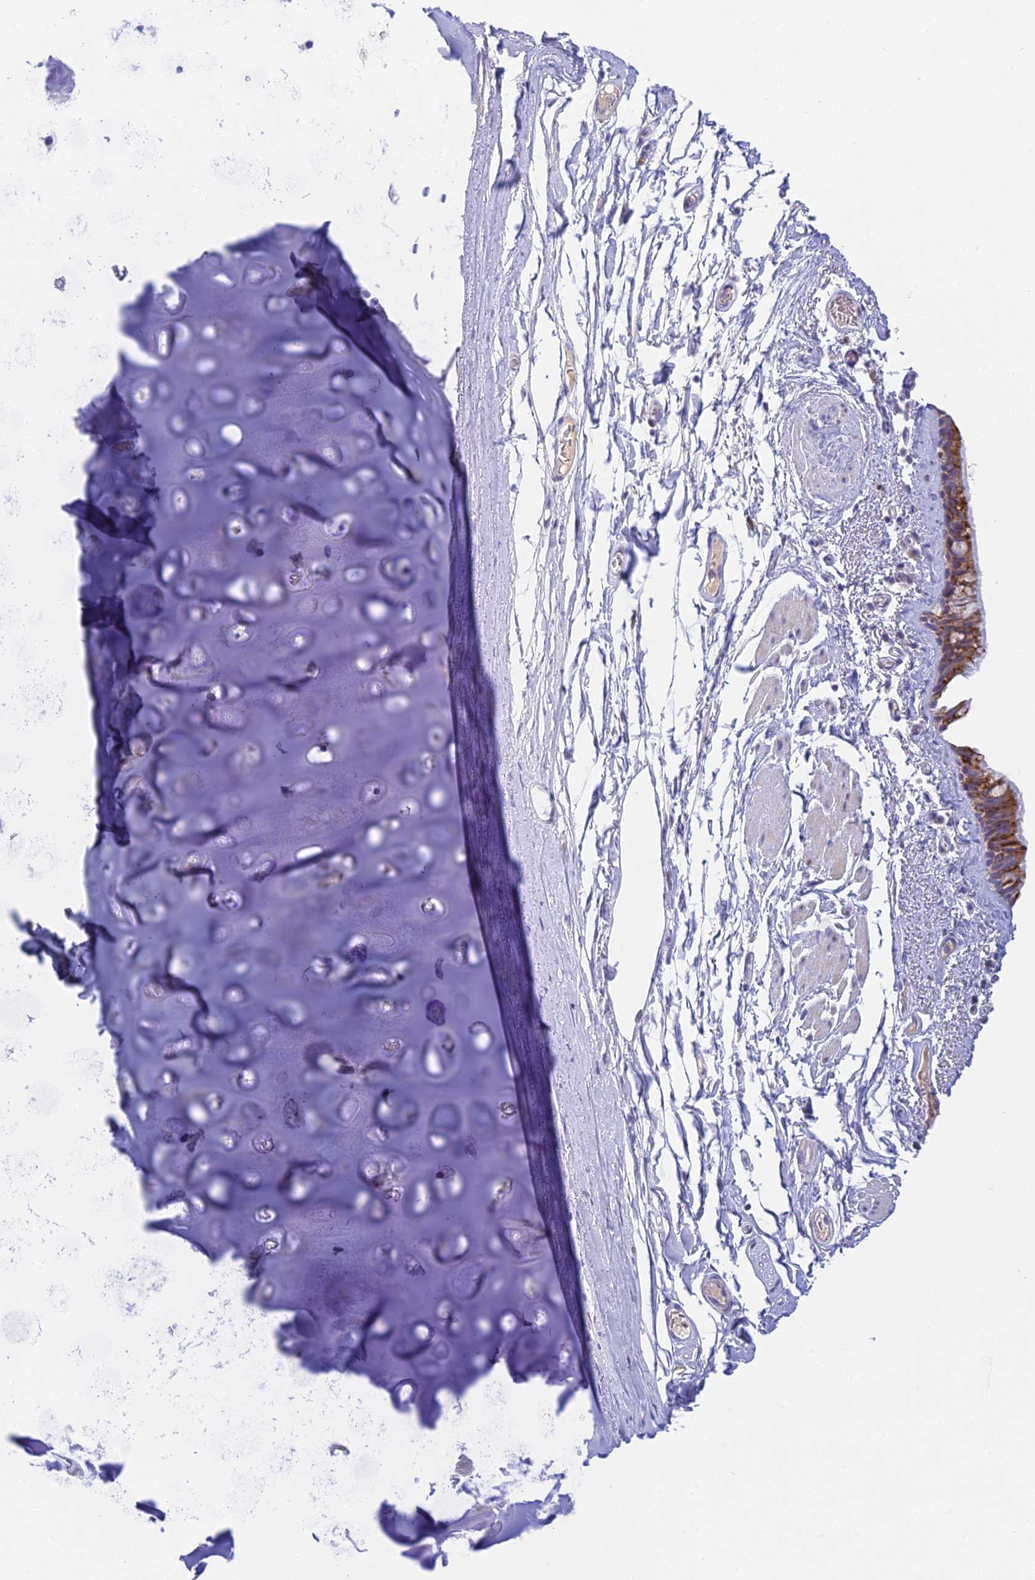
{"staining": {"intensity": "moderate", "quantity": ">75%", "location": "cytoplasmic/membranous"}, "tissue": "bronchus", "cell_type": "Respiratory epithelial cells", "image_type": "normal", "snomed": [{"axis": "morphology", "description": "Normal tissue, NOS"}, {"axis": "topography", "description": "Cartilage tissue"}], "caption": "Immunohistochemical staining of benign human bronchus exhibits medium levels of moderate cytoplasmic/membranous staining in approximately >75% of respiratory epithelial cells. The staining is performed using DAB (3,3'-diaminobenzidine) brown chromogen to label protein expression. The nuclei are counter-stained blue using hematoxylin.", "gene": "REXO5", "patient": {"sex": "male", "age": 63}}